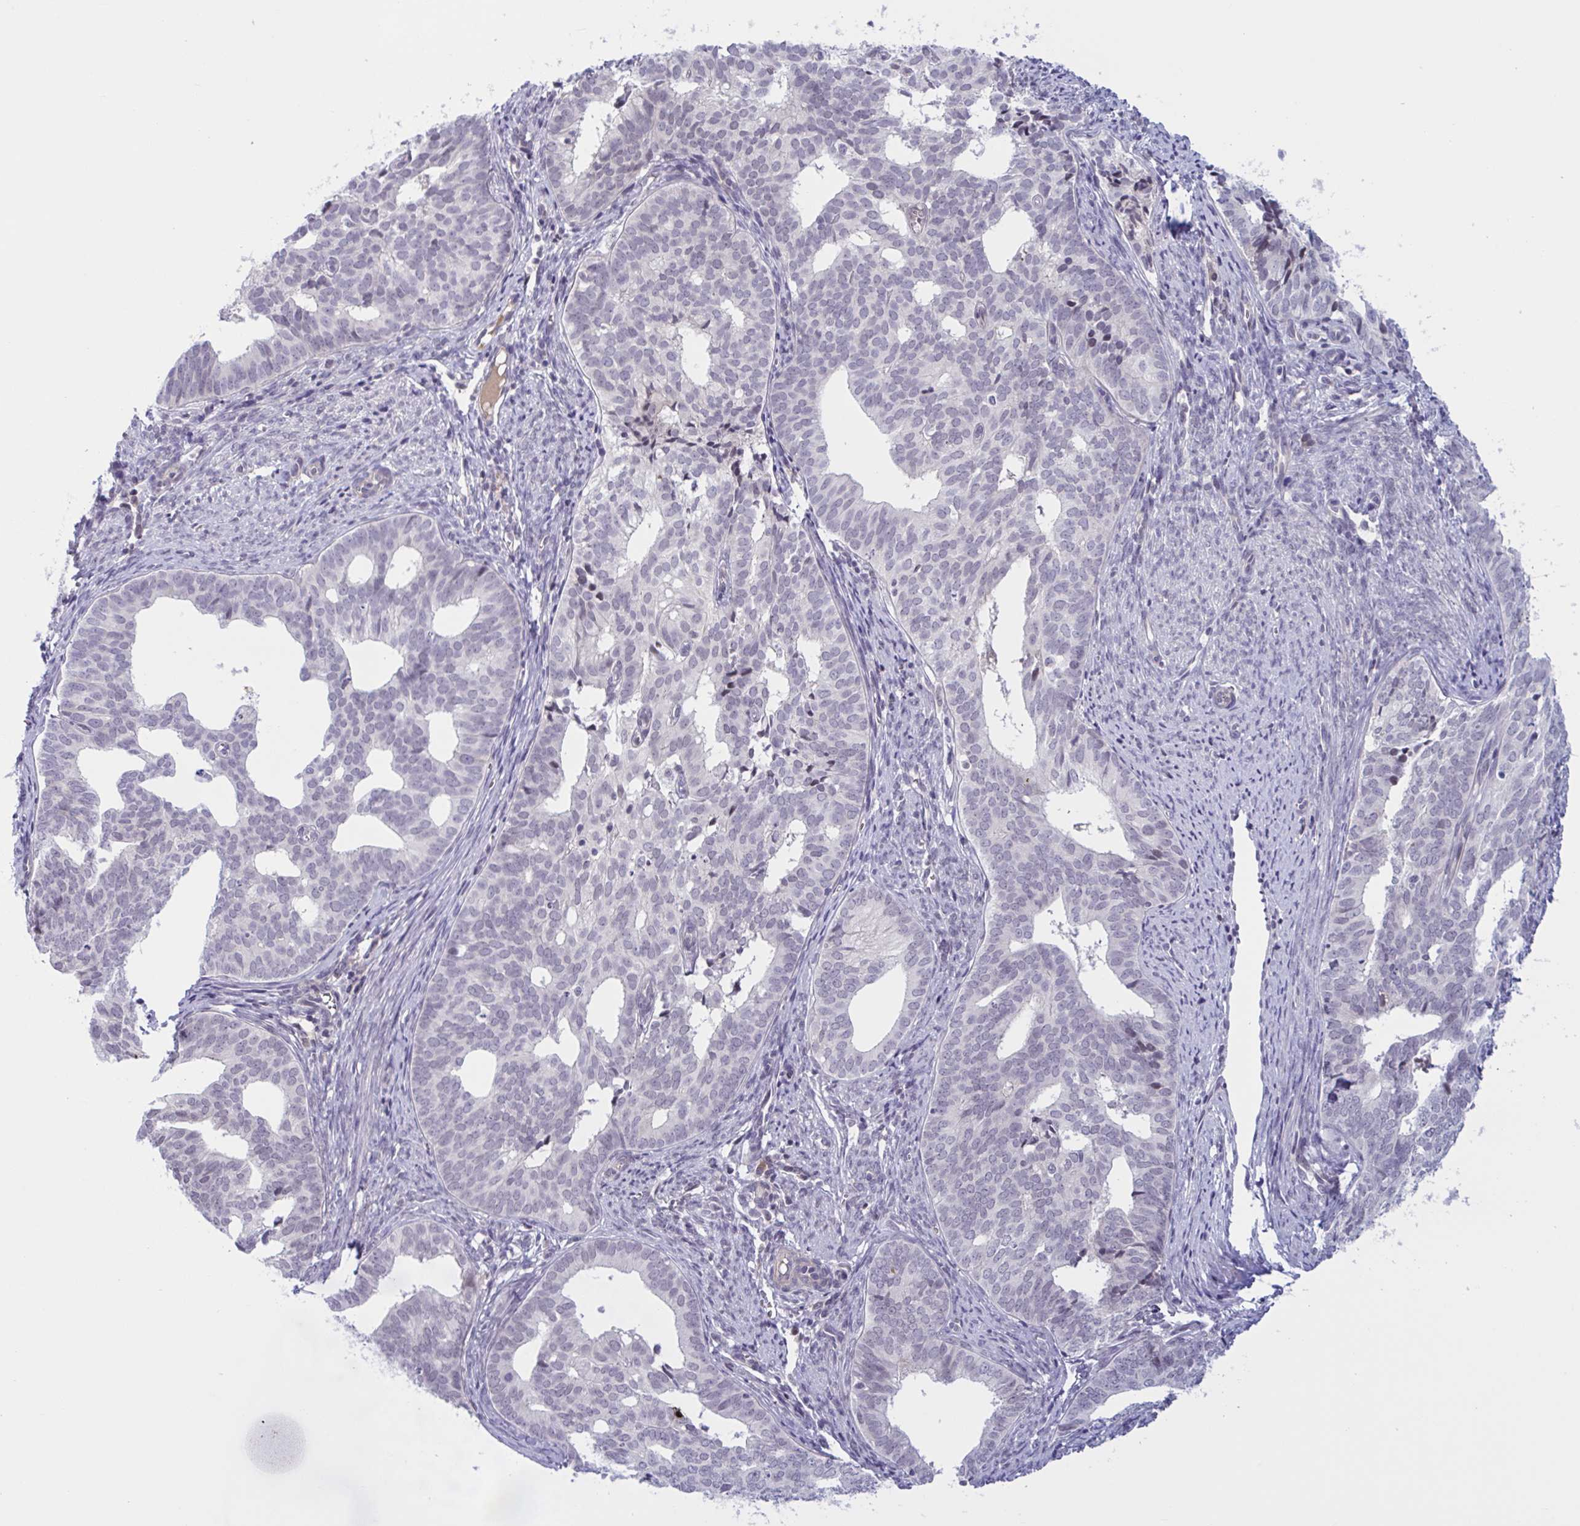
{"staining": {"intensity": "negative", "quantity": "none", "location": "none"}, "tissue": "endometrial cancer", "cell_type": "Tumor cells", "image_type": "cancer", "snomed": [{"axis": "morphology", "description": "Adenocarcinoma, NOS"}, {"axis": "topography", "description": "Endometrium"}], "caption": "IHC histopathology image of human adenocarcinoma (endometrial) stained for a protein (brown), which reveals no positivity in tumor cells.", "gene": "TTC7B", "patient": {"sex": "female", "age": 75}}